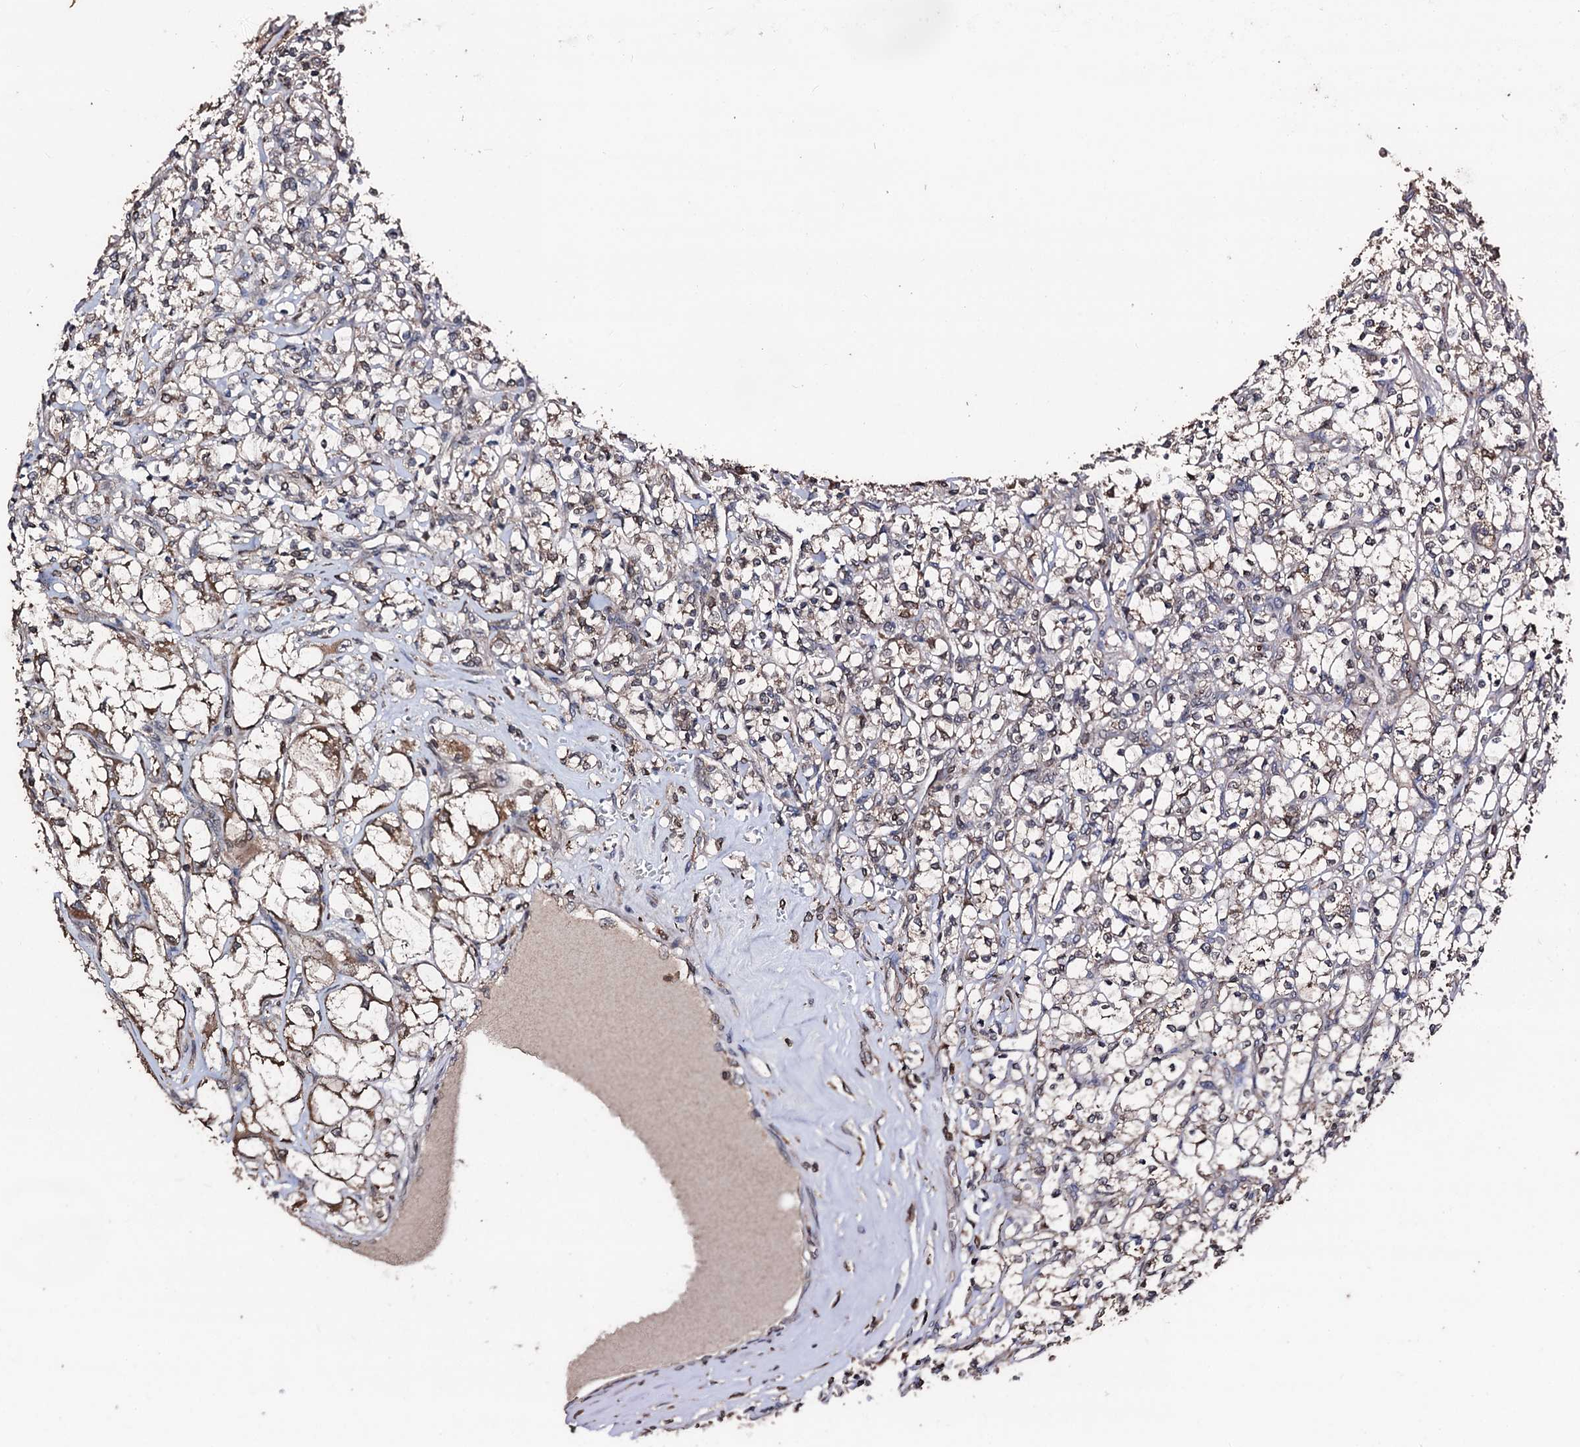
{"staining": {"intensity": "moderate", "quantity": ">75%", "location": "cytoplasmic/membranous"}, "tissue": "renal cancer", "cell_type": "Tumor cells", "image_type": "cancer", "snomed": [{"axis": "morphology", "description": "Adenocarcinoma, NOS"}, {"axis": "topography", "description": "Kidney"}], "caption": "This histopathology image exhibits adenocarcinoma (renal) stained with immunohistochemistry to label a protein in brown. The cytoplasmic/membranous of tumor cells show moderate positivity for the protein. Nuclei are counter-stained blue.", "gene": "SDHAF2", "patient": {"sex": "female", "age": 69}}